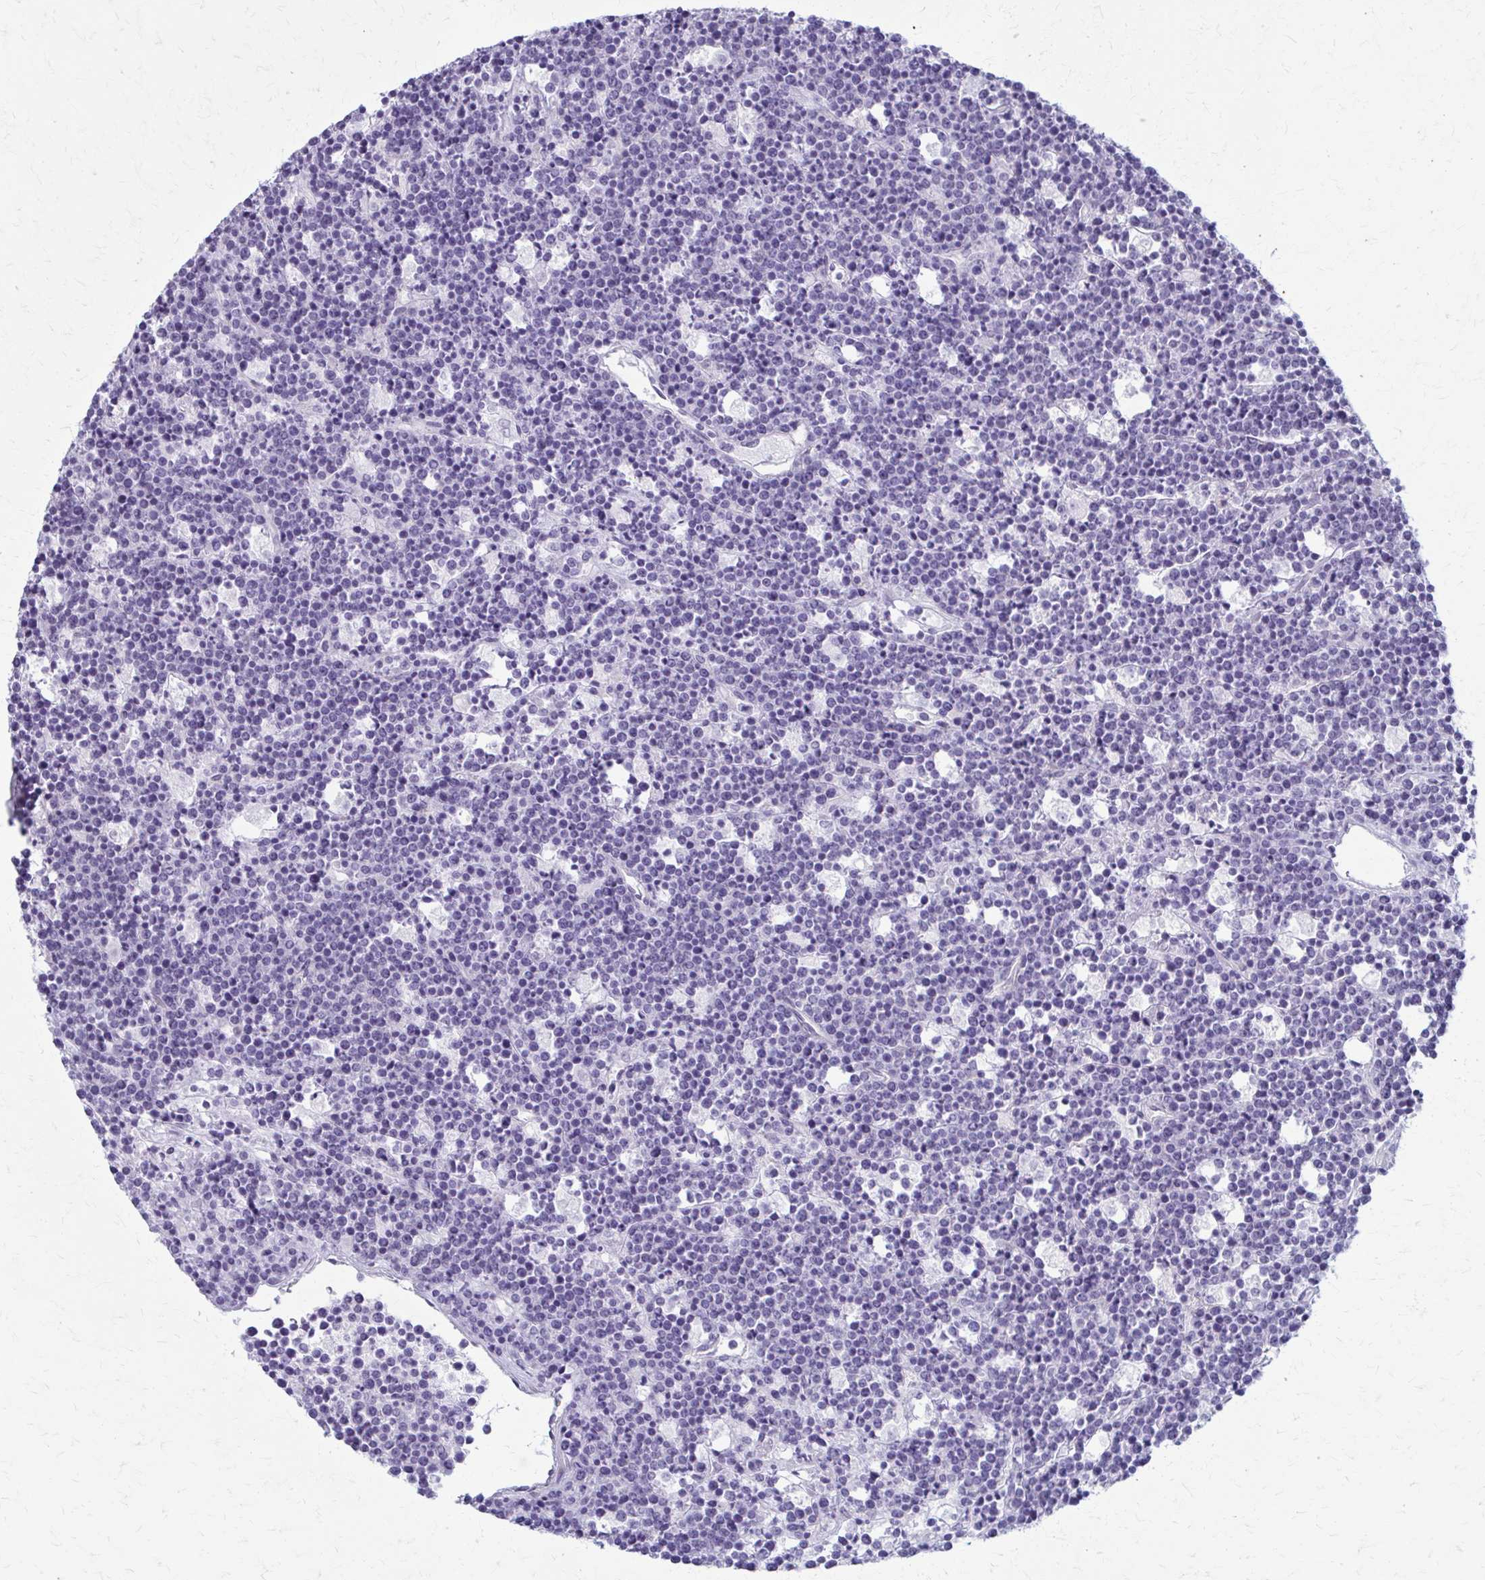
{"staining": {"intensity": "negative", "quantity": "none", "location": "none"}, "tissue": "lymphoma", "cell_type": "Tumor cells", "image_type": "cancer", "snomed": [{"axis": "morphology", "description": "Malignant lymphoma, non-Hodgkin's type, High grade"}, {"axis": "topography", "description": "Ovary"}], "caption": "IHC histopathology image of human malignant lymphoma, non-Hodgkin's type (high-grade) stained for a protein (brown), which displays no staining in tumor cells.", "gene": "PRKRA", "patient": {"sex": "female", "age": 56}}